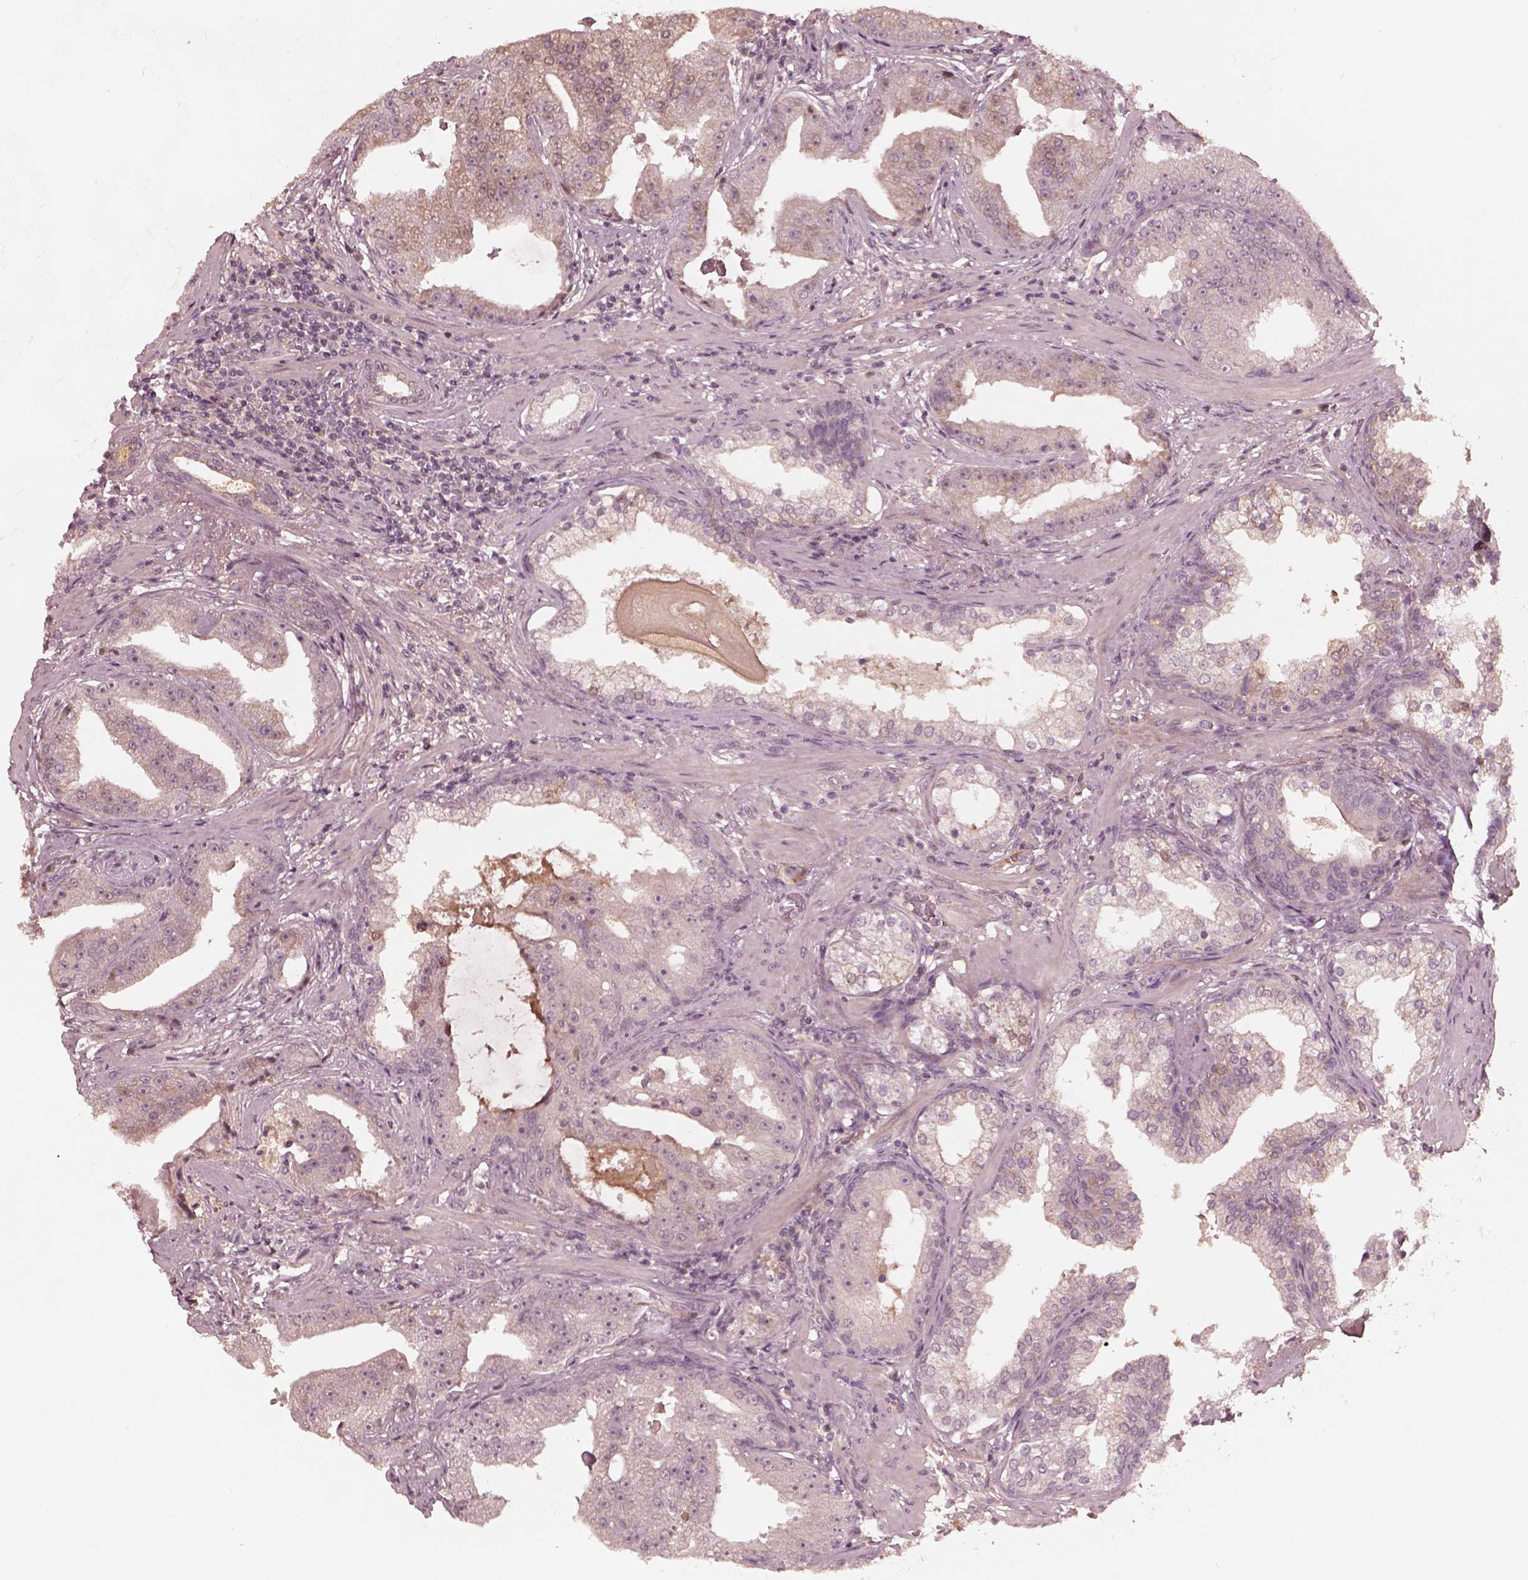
{"staining": {"intensity": "negative", "quantity": "none", "location": "none"}, "tissue": "prostate cancer", "cell_type": "Tumor cells", "image_type": "cancer", "snomed": [{"axis": "morphology", "description": "Adenocarcinoma, Low grade"}, {"axis": "topography", "description": "Prostate"}], "caption": "This is an immunohistochemistry photomicrograph of prostate cancer. There is no positivity in tumor cells.", "gene": "TF", "patient": {"sex": "male", "age": 62}}